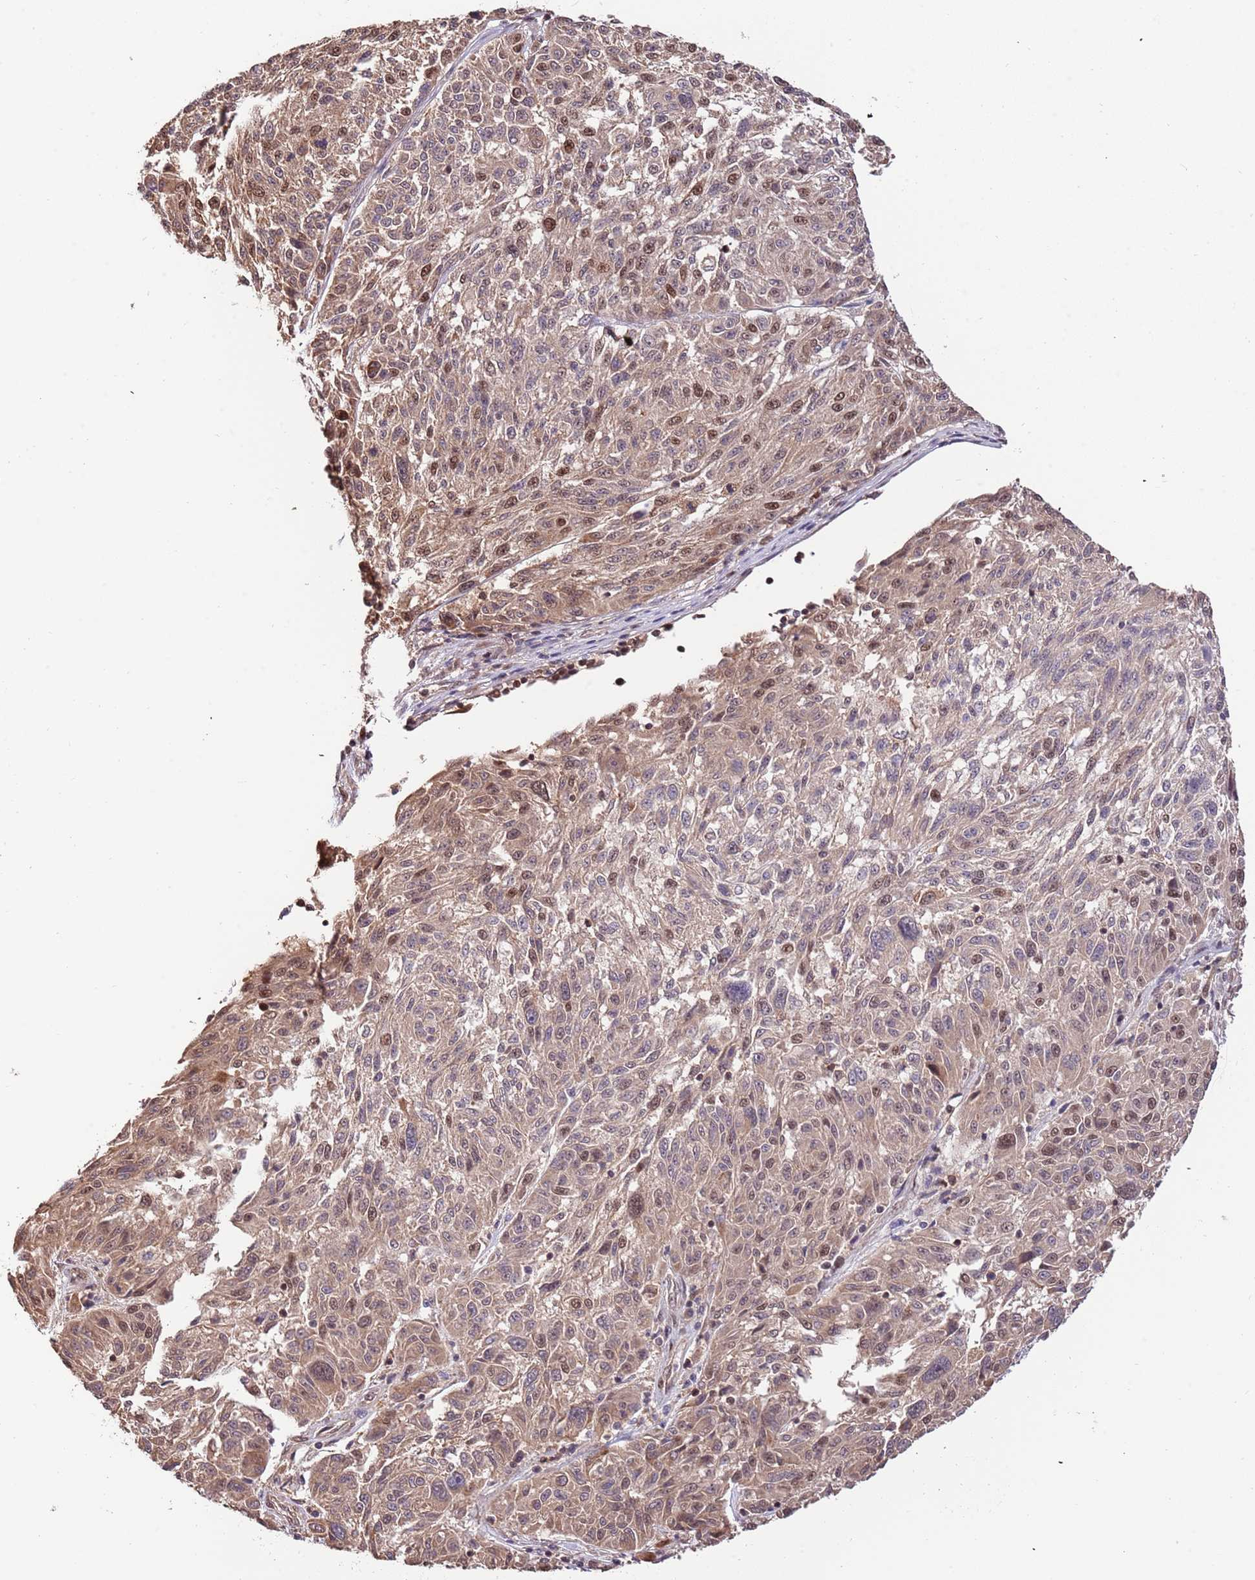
{"staining": {"intensity": "moderate", "quantity": "25%-75%", "location": "cytoplasmic/membranous,nuclear"}, "tissue": "melanoma", "cell_type": "Tumor cells", "image_type": "cancer", "snomed": [{"axis": "morphology", "description": "Malignant melanoma, NOS"}, {"axis": "topography", "description": "Skin"}], "caption": "Human melanoma stained with a brown dye shows moderate cytoplasmic/membranous and nuclear positive positivity in approximately 25%-75% of tumor cells.", "gene": "RIF1", "patient": {"sex": "male", "age": 53}}